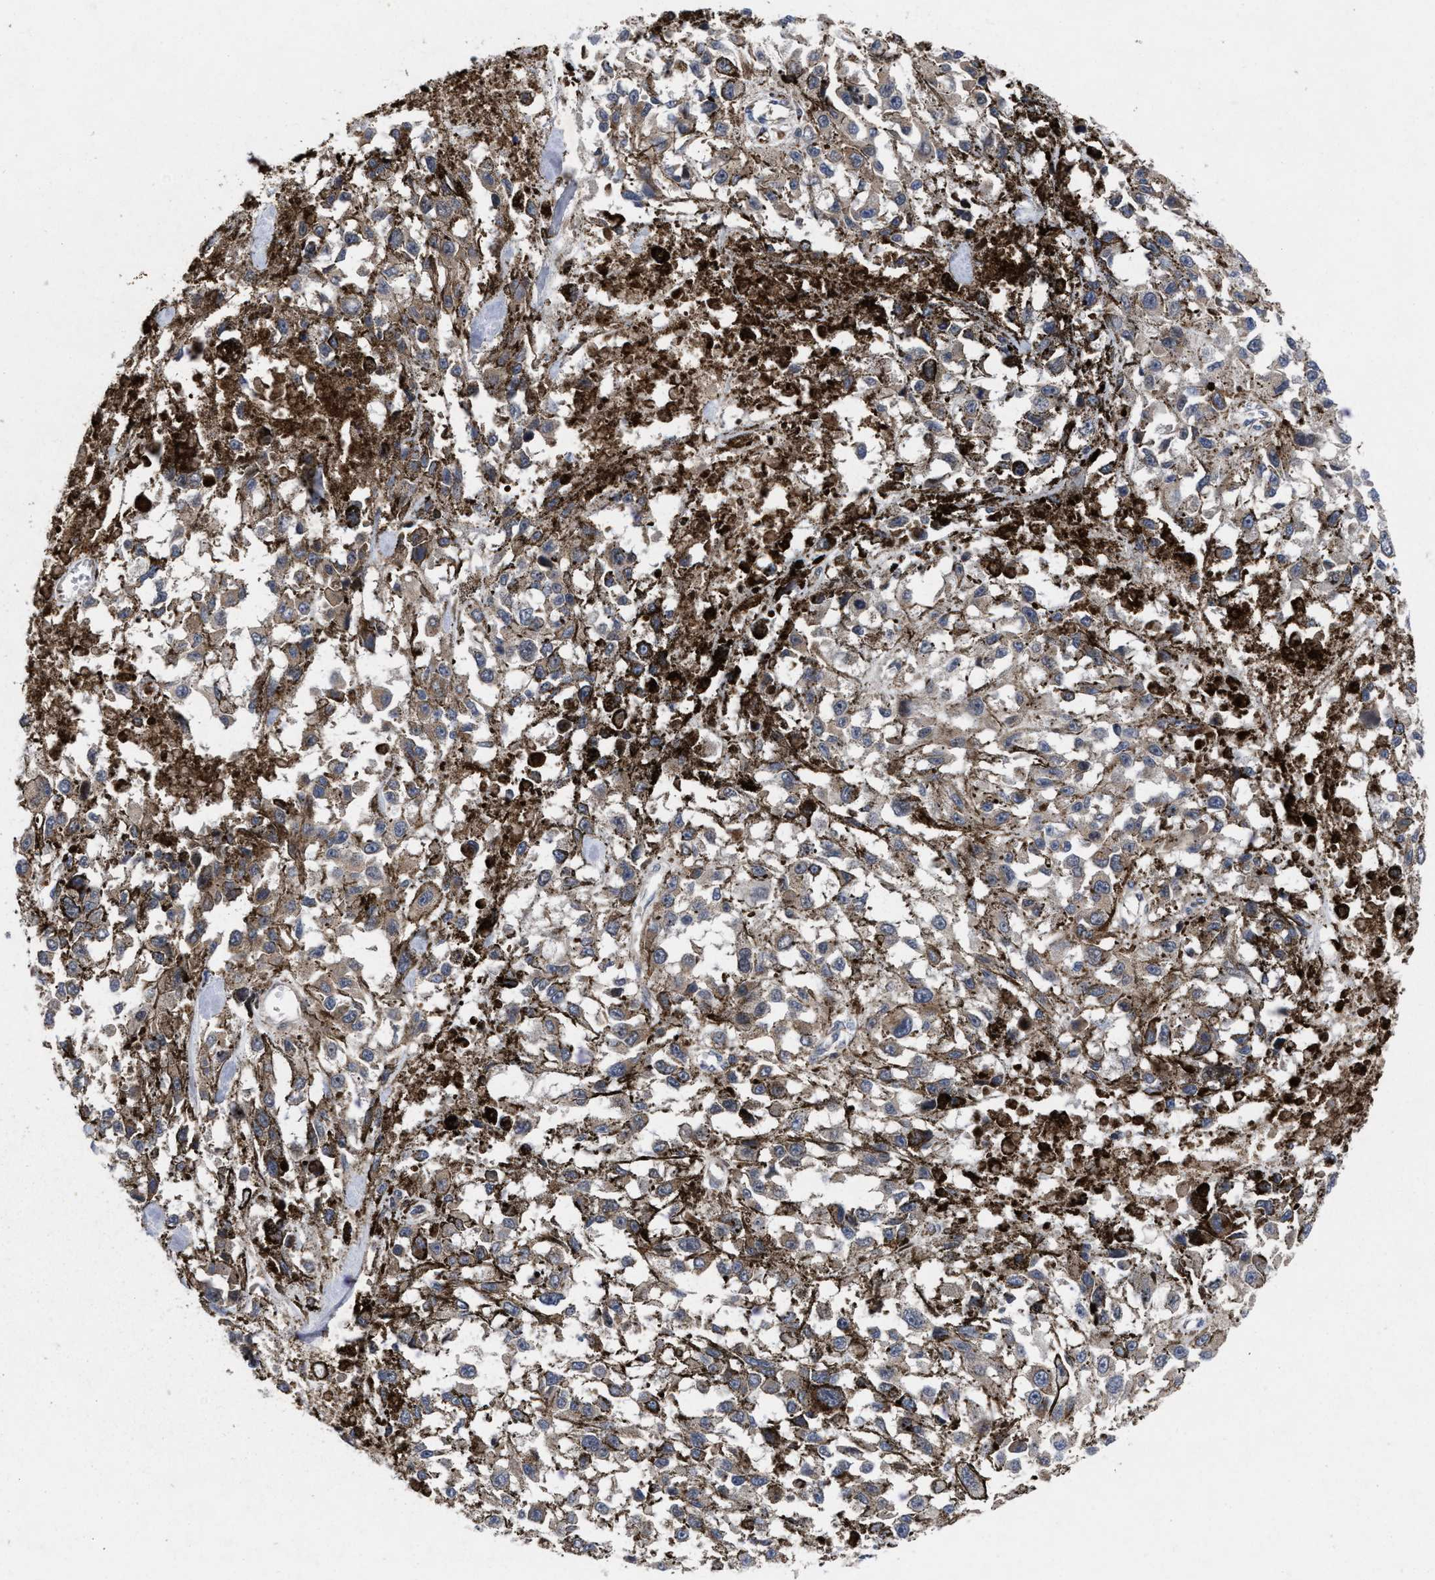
{"staining": {"intensity": "weak", "quantity": ">75%", "location": "cytoplasmic/membranous"}, "tissue": "melanoma", "cell_type": "Tumor cells", "image_type": "cancer", "snomed": [{"axis": "morphology", "description": "Malignant melanoma, Metastatic site"}, {"axis": "topography", "description": "Lymph node"}], "caption": "Tumor cells demonstrate low levels of weak cytoplasmic/membranous positivity in approximately >75% of cells in human melanoma.", "gene": "MRPL50", "patient": {"sex": "male", "age": 59}}